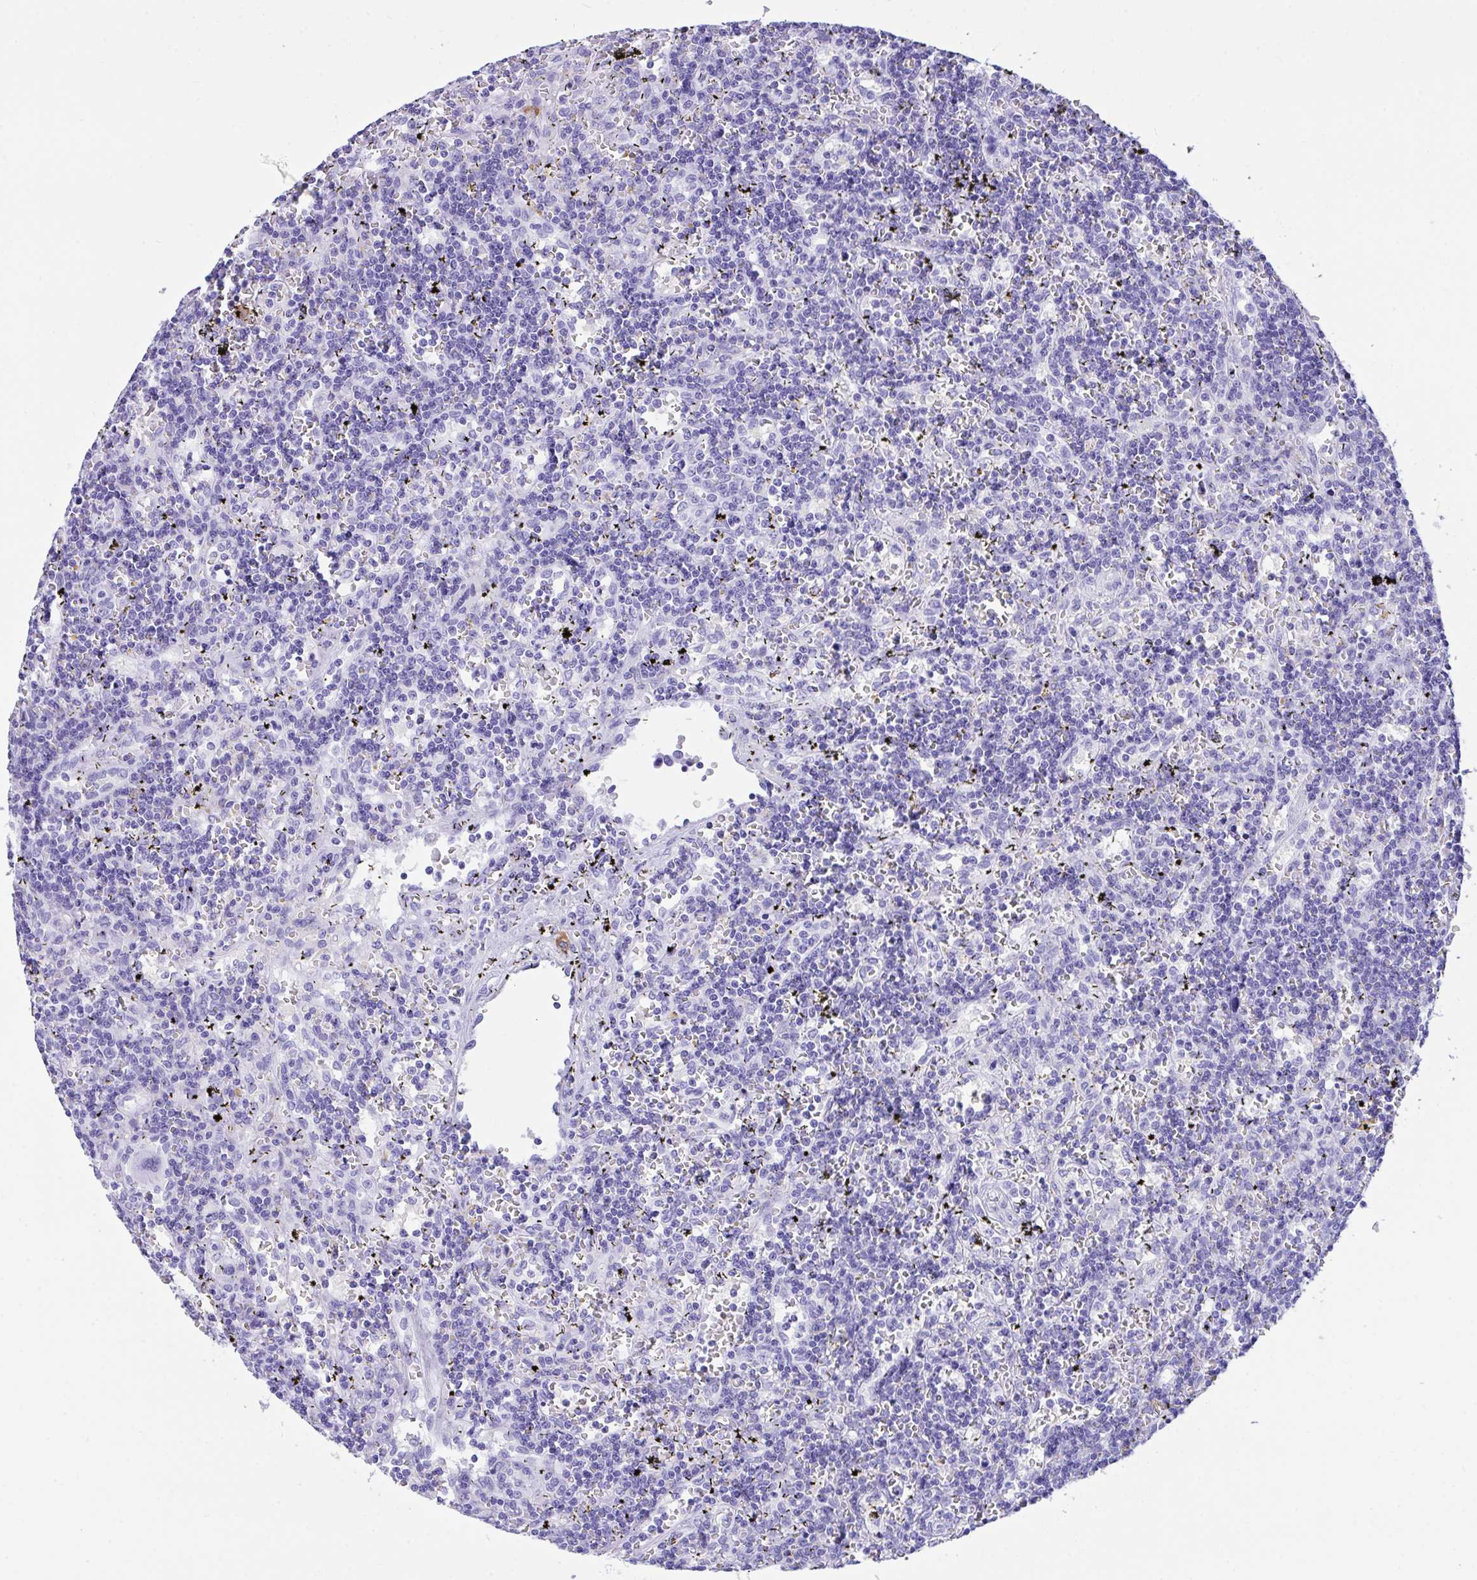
{"staining": {"intensity": "negative", "quantity": "none", "location": "none"}, "tissue": "lymphoma", "cell_type": "Tumor cells", "image_type": "cancer", "snomed": [{"axis": "morphology", "description": "Malignant lymphoma, non-Hodgkin's type, Low grade"}, {"axis": "topography", "description": "Spleen"}], "caption": "Immunohistochemistry (IHC) of malignant lymphoma, non-Hodgkin's type (low-grade) exhibits no positivity in tumor cells.", "gene": "BEST4", "patient": {"sex": "male", "age": 60}}